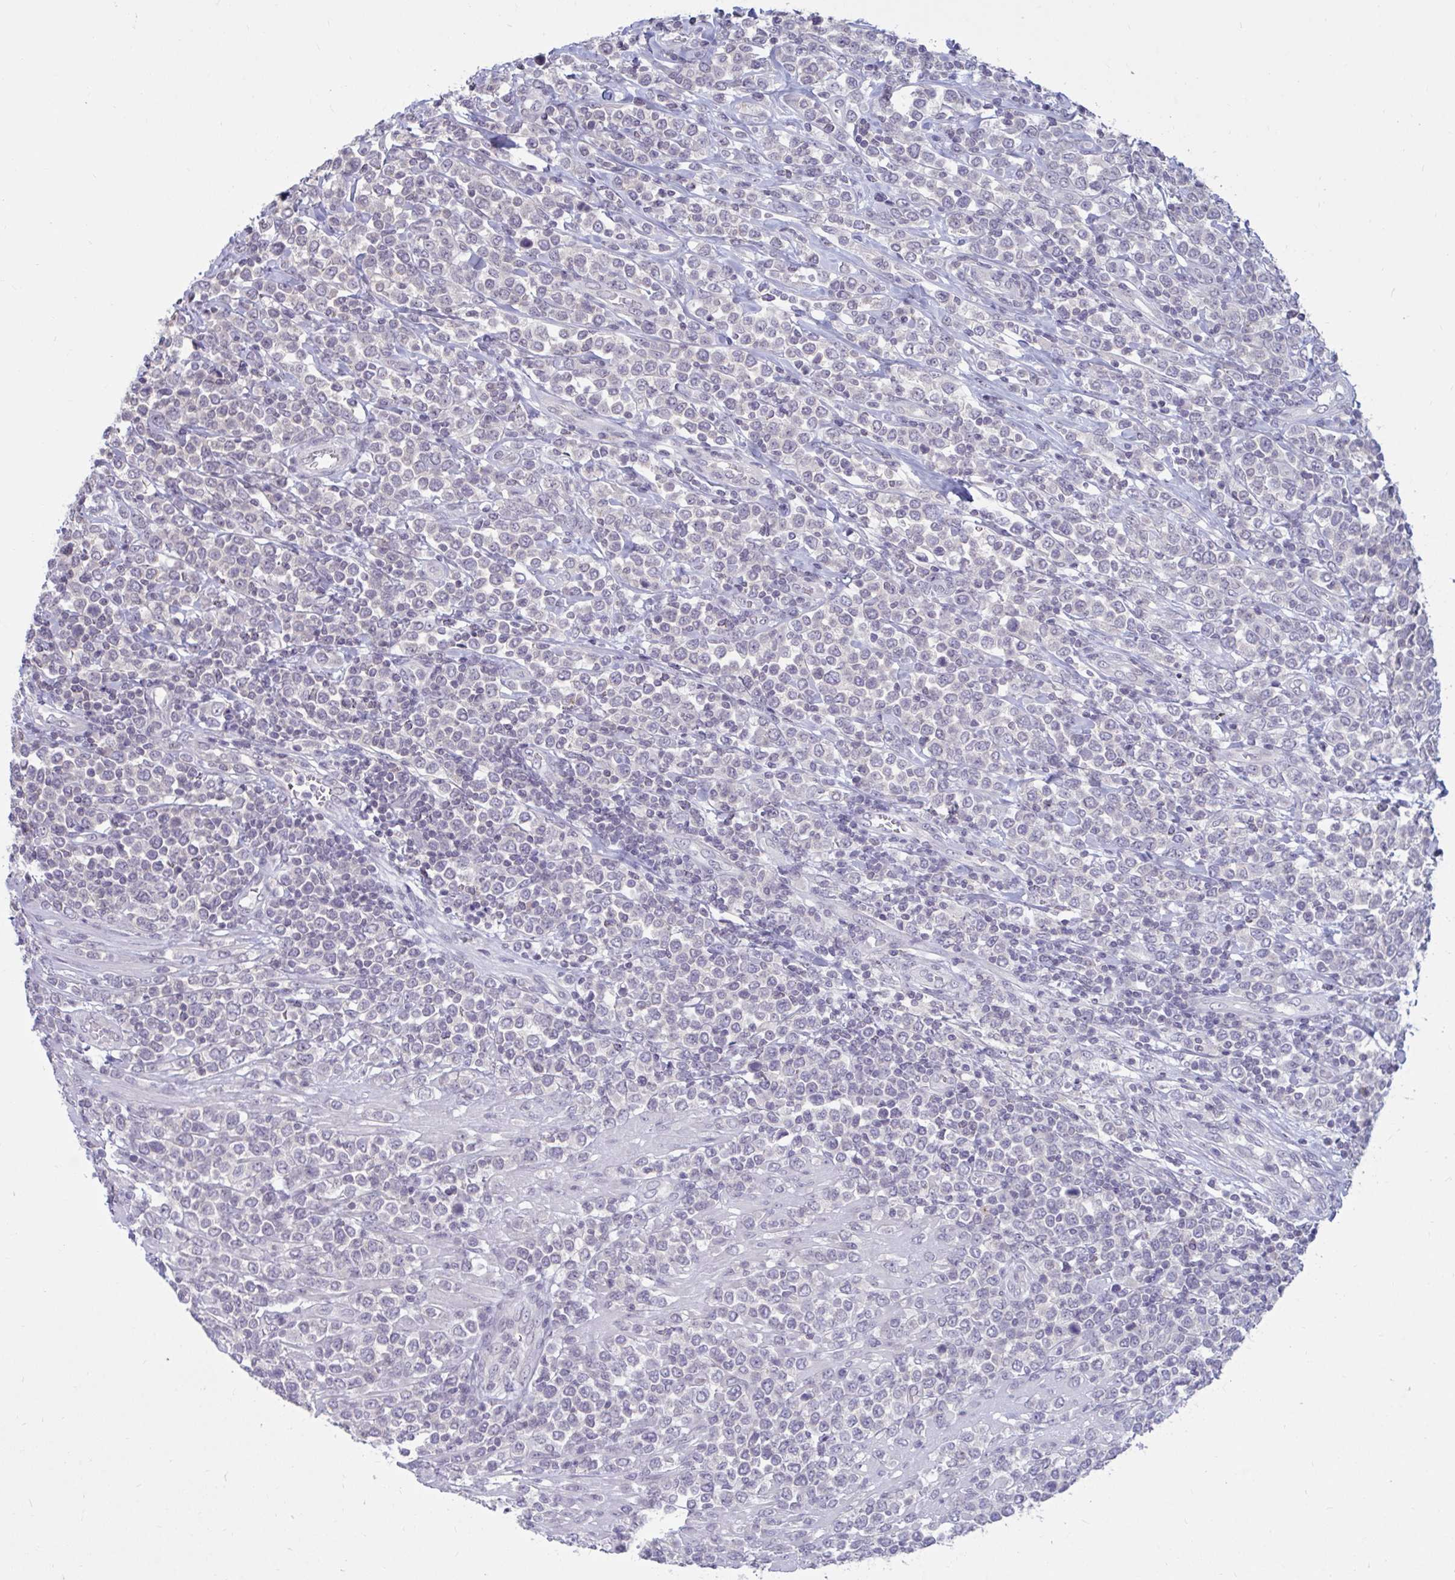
{"staining": {"intensity": "negative", "quantity": "none", "location": "none"}, "tissue": "lymphoma", "cell_type": "Tumor cells", "image_type": "cancer", "snomed": [{"axis": "morphology", "description": "Malignant lymphoma, non-Hodgkin's type, High grade"}, {"axis": "topography", "description": "Soft tissue"}], "caption": "Photomicrograph shows no protein expression in tumor cells of lymphoma tissue.", "gene": "ARPP19", "patient": {"sex": "female", "age": 56}}